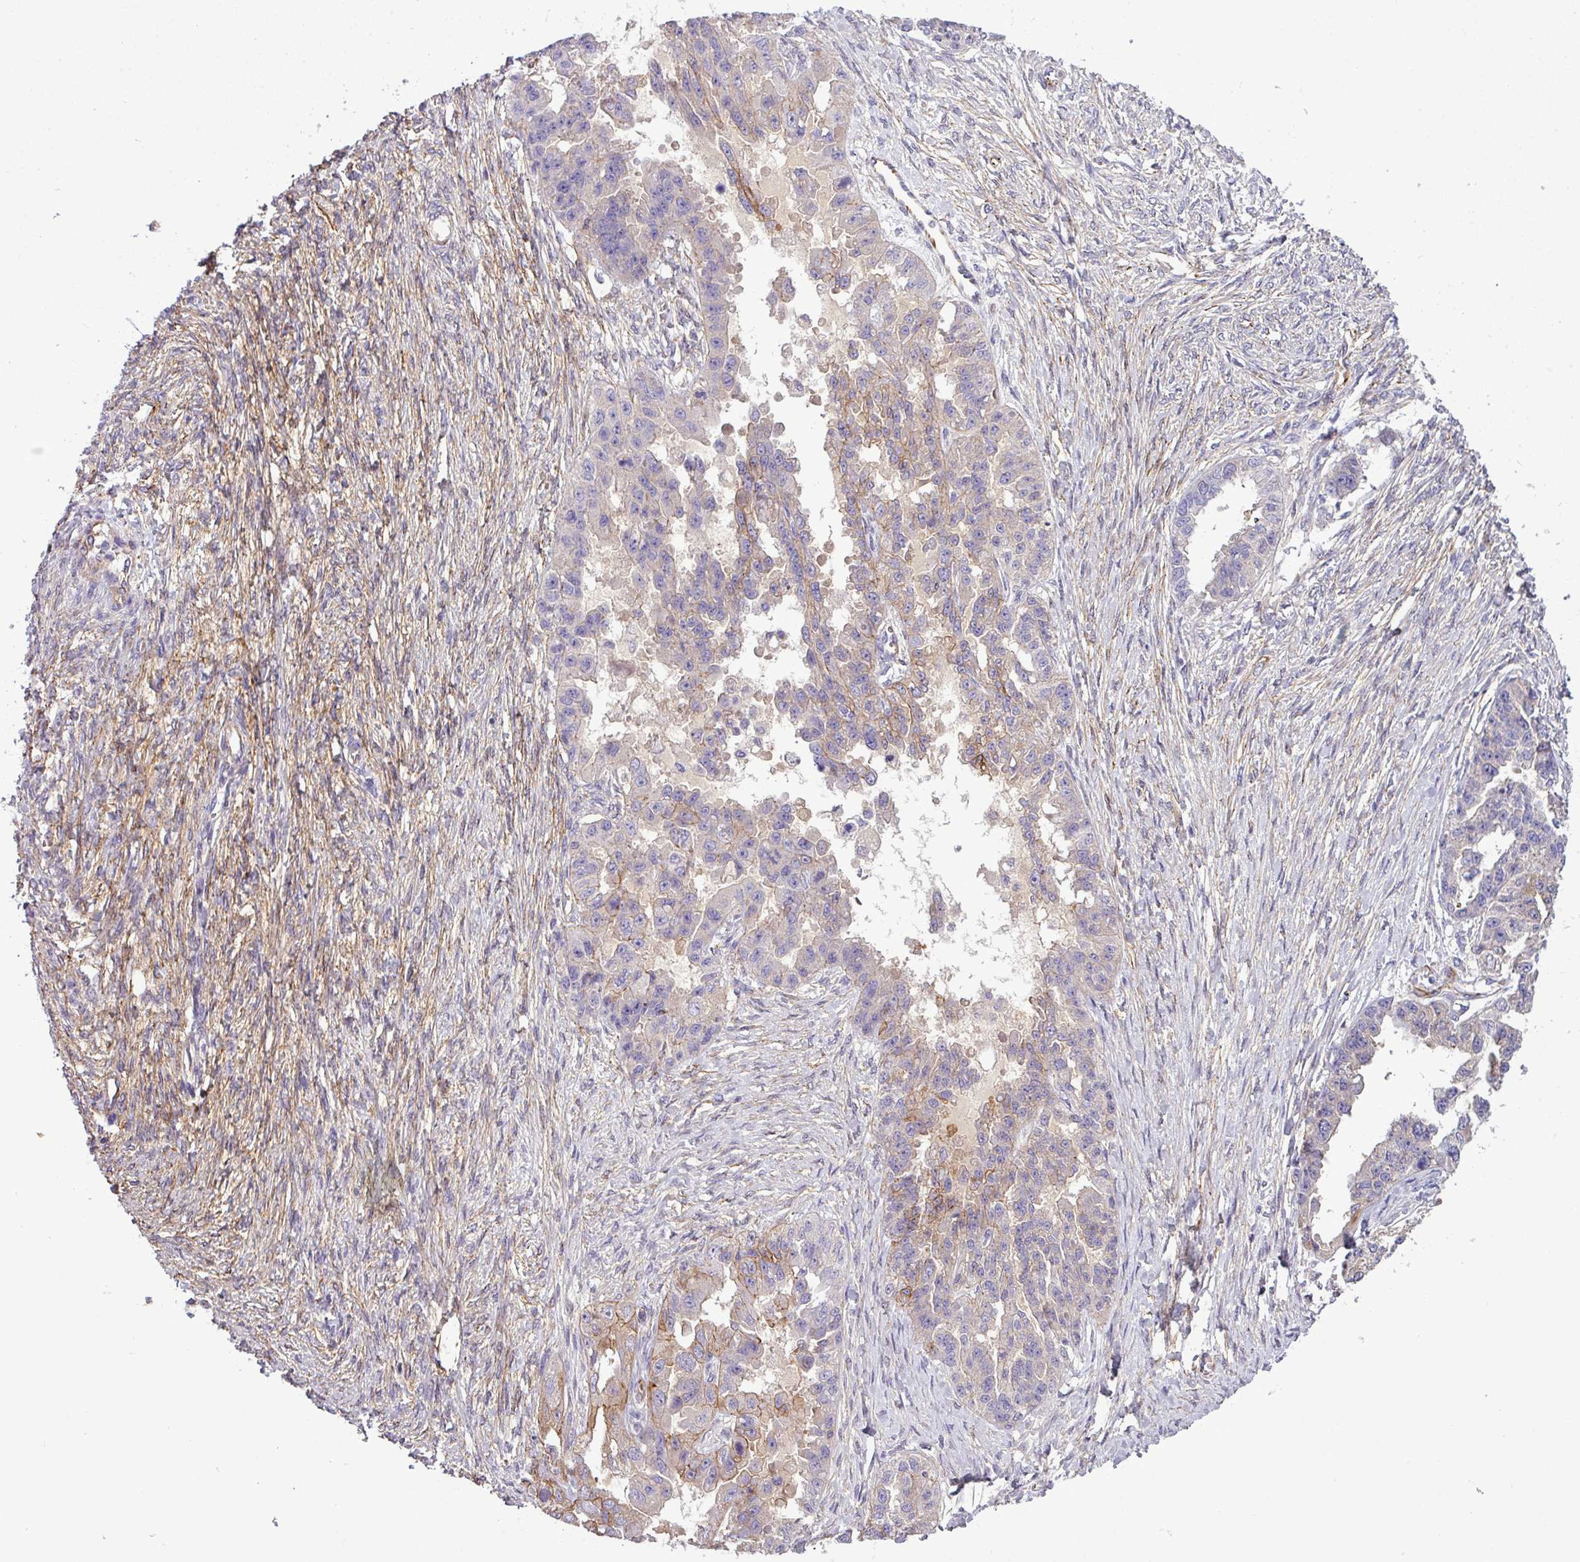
{"staining": {"intensity": "moderate", "quantity": "<25%", "location": "cytoplasmic/membranous"}, "tissue": "ovarian cancer", "cell_type": "Tumor cells", "image_type": "cancer", "snomed": [{"axis": "morphology", "description": "Cystadenocarcinoma, serous, NOS"}, {"axis": "topography", "description": "Ovary"}], "caption": "A photomicrograph of serous cystadenocarcinoma (ovarian) stained for a protein demonstrates moderate cytoplasmic/membranous brown staining in tumor cells.", "gene": "PARD6A", "patient": {"sex": "female", "age": 58}}